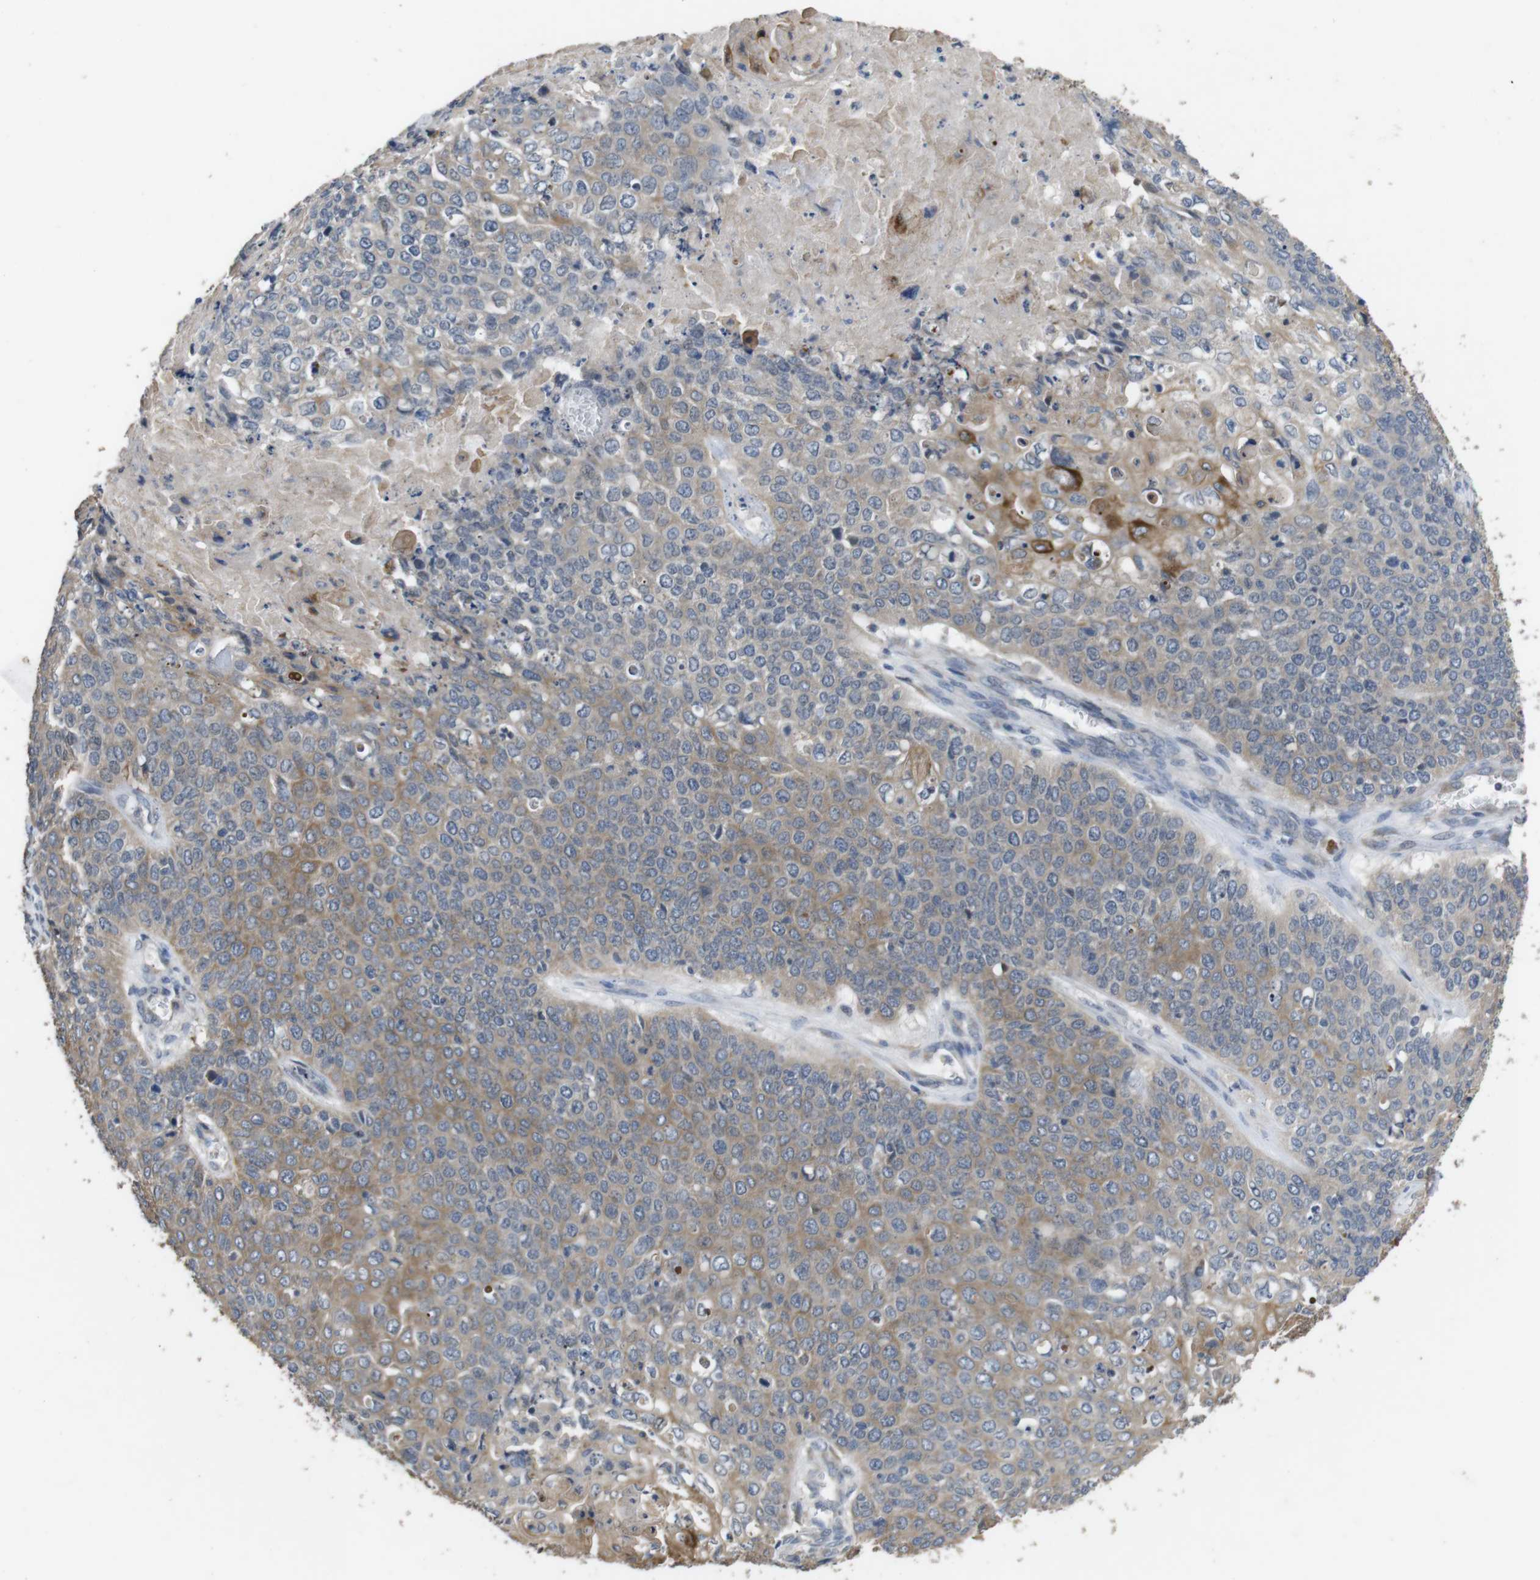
{"staining": {"intensity": "moderate", "quantity": "<25%", "location": "cytoplasmic/membranous"}, "tissue": "cervical cancer", "cell_type": "Tumor cells", "image_type": "cancer", "snomed": [{"axis": "morphology", "description": "Squamous cell carcinoma, NOS"}, {"axis": "topography", "description": "Cervix"}], "caption": "DAB immunohistochemical staining of cervical cancer reveals moderate cytoplasmic/membranous protein expression in about <25% of tumor cells.", "gene": "ADGRL3", "patient": {"sex": "female", "age": 39}}